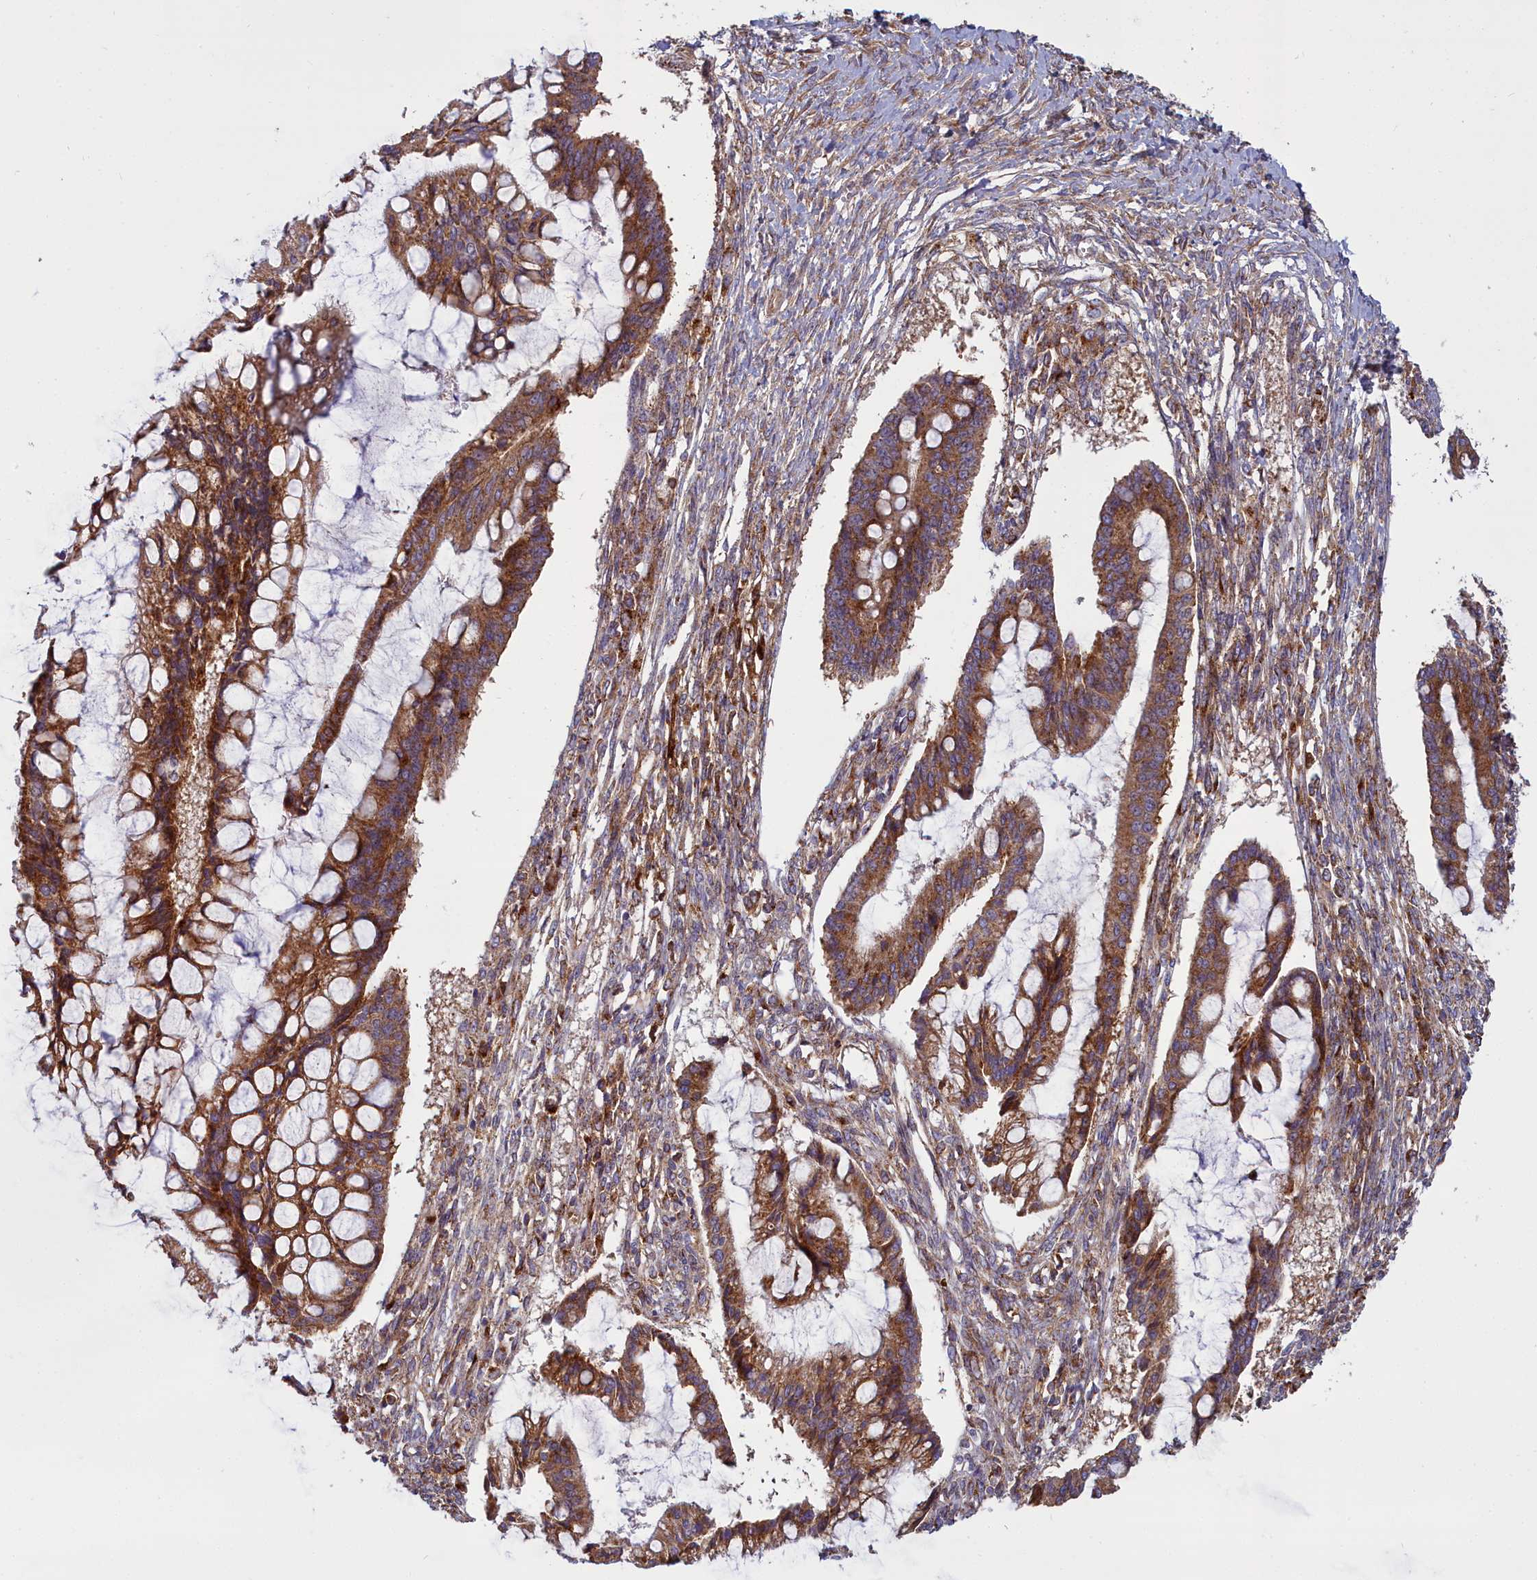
{"staining": {"intensity": "moderate", "quantity": ">75%", "location": "cytoplasmic/membranous"}, "tissue": "ovarian cancer", "cell_type": "Tumor cells", "image_type": "cancer", "snomed": [{"axis": "morphology", "description": "Cystadenocarcinoma, mucinous, NOS"}, {"axis": "topography", "description": "Ovary"}], "caption": "Immunohistochemistry of ovarian mucinous cystadenocarcinoma shows medium levels of moderate cytoplasmic/membranous expression in about >75% of tumor cells. Nuclei are stained in blue.", "gene": "LNPEP", "patient": {"sex": "female", "age": 73}}